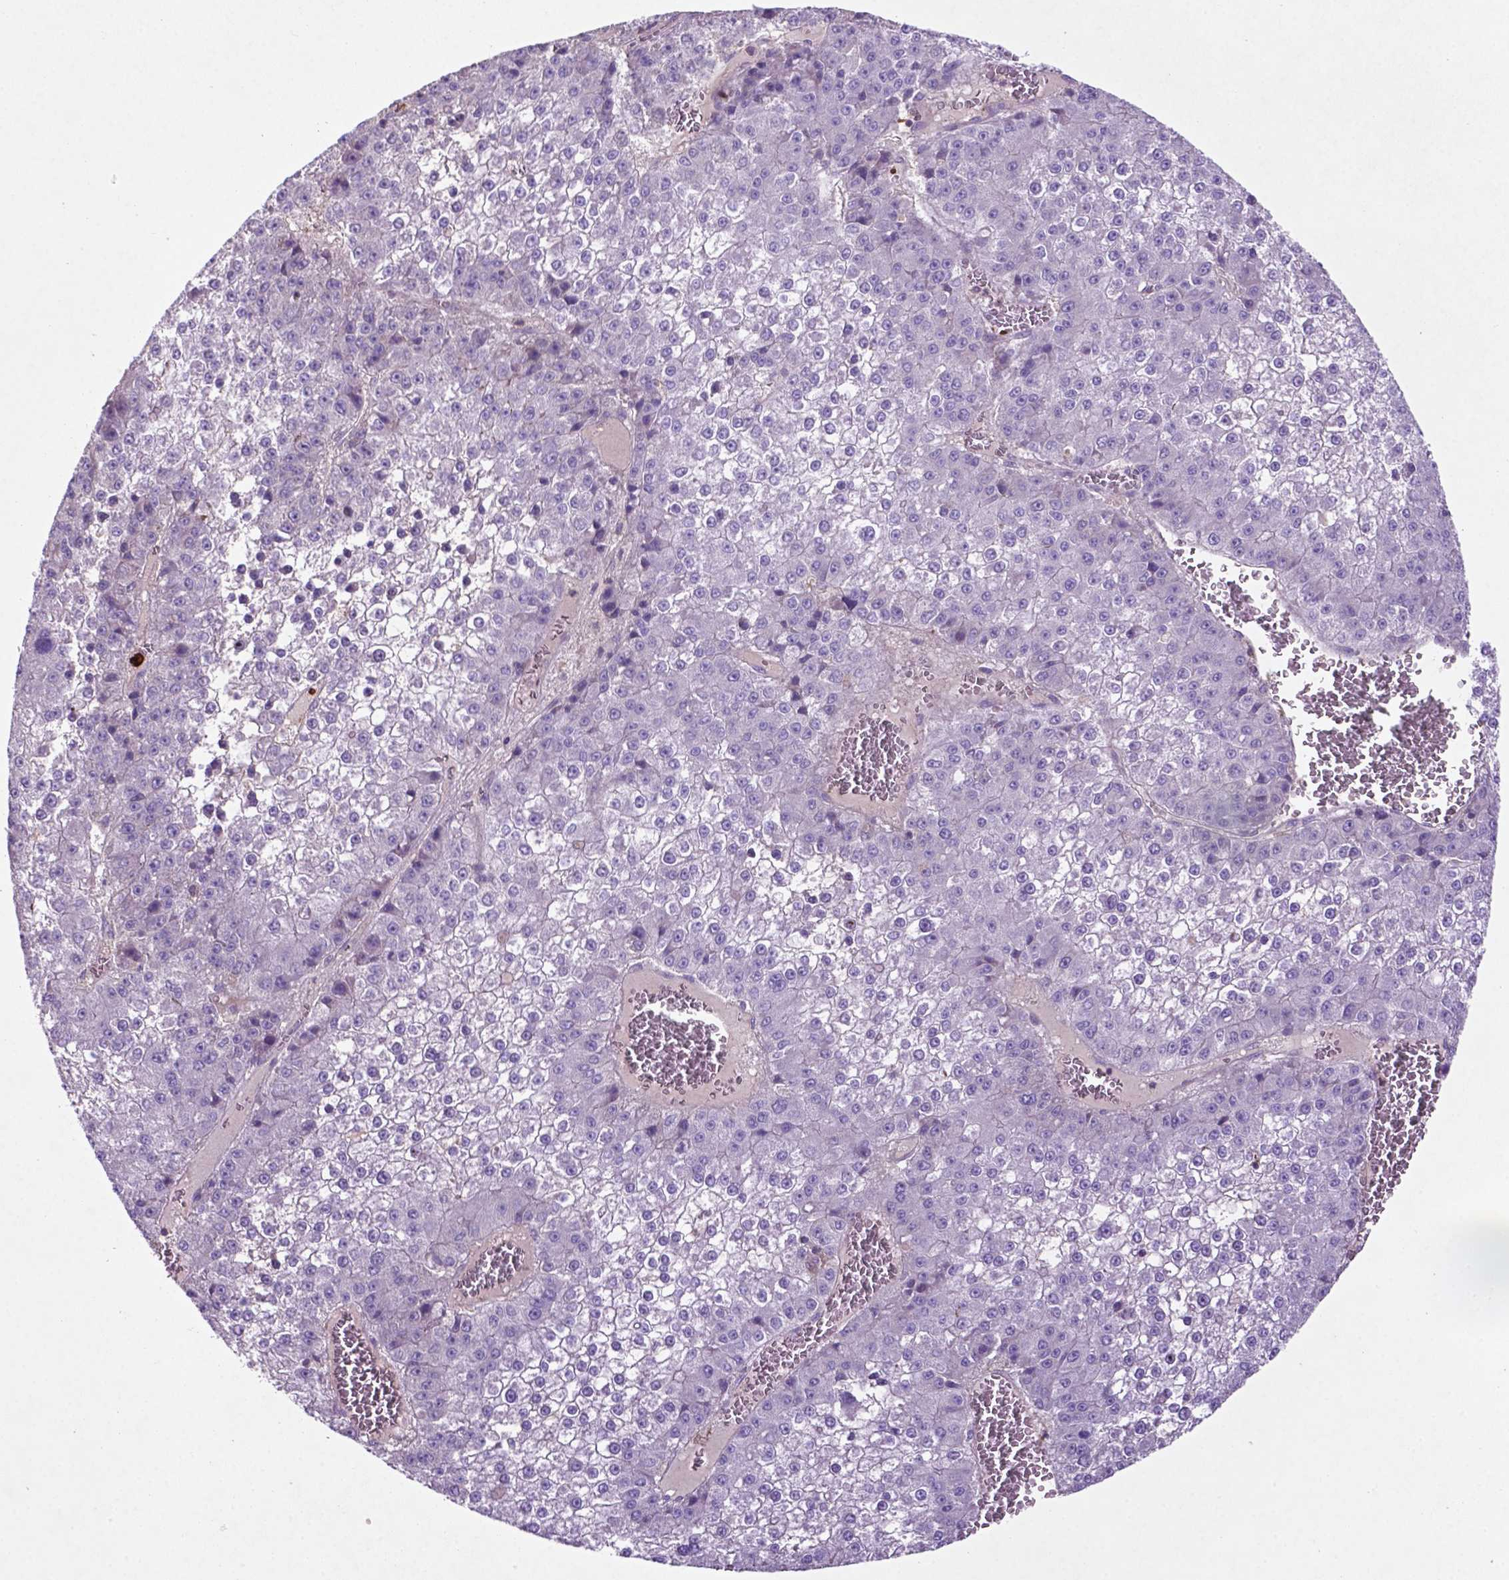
{"staining": {"intensity": "negative", "quantity": "none", "location": "none"}, "tissue": "liver cancer", "cell_type": "Tumor cells", "image_type": "cancer", "snomed": [{"axis": "morphology", "description": "Carcinoma, Hepatocellular, NOS"}, {"axis": "topography", "description": "Liver"}], "caption": "This is an IHC photomicrograph of hepatocellular carcinoma (liver). There is no positivity in tumor cells.", "gene": "BMP4", "patient": {"sex": "female", "age": 73}}